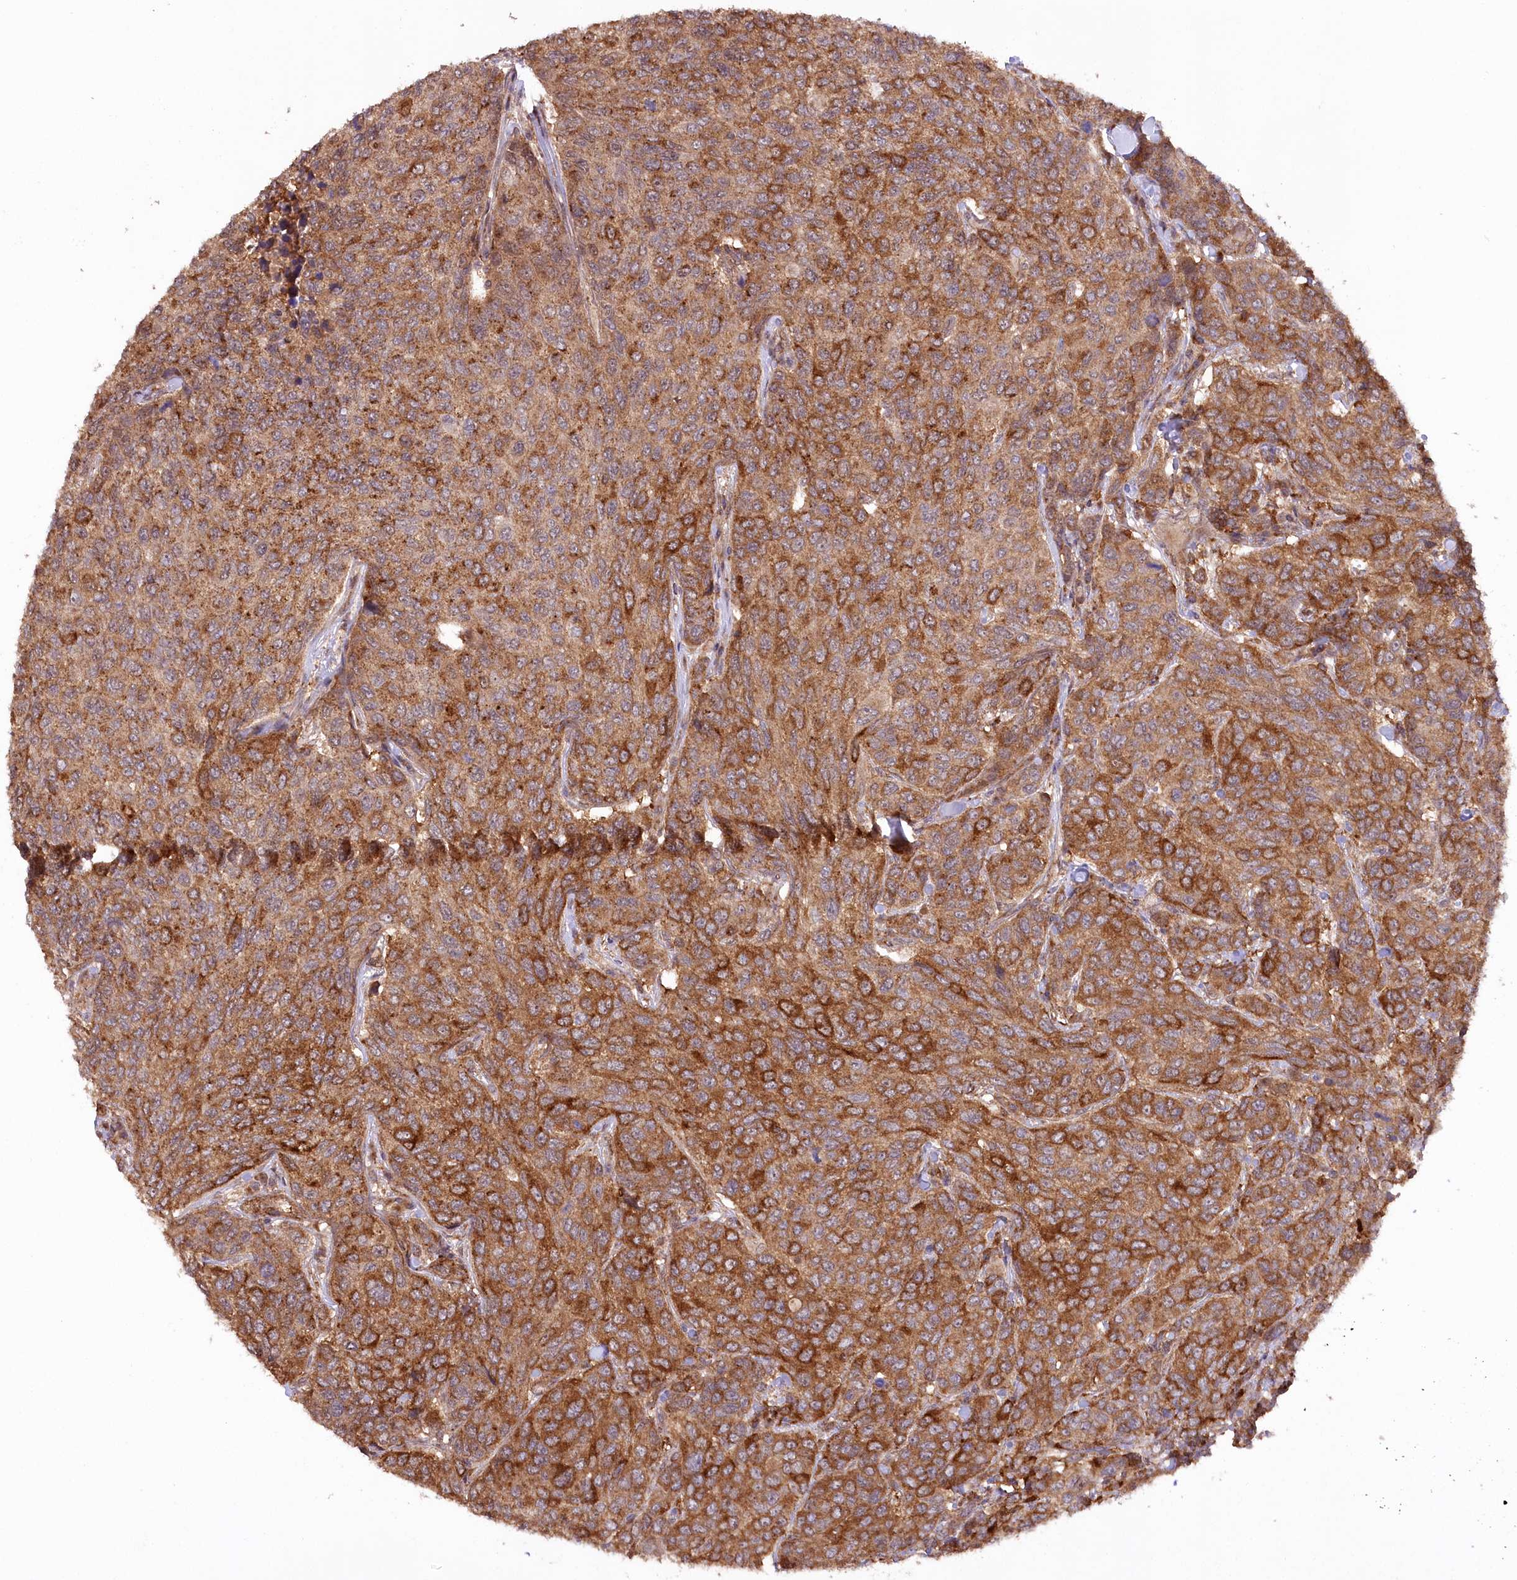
{"staining": {"intensity": "strong", "quantity": ">75%", "location": "cytoplasmic/membranous"}, "tissue": "breast cancer", "cell_type": "Tumor cells", "image_type": "cancer", "snomed": [{"axis": "morphology", "description": "Duct carcinoma"}, {"axis": "topography", "description": "Breast"}], "caption": "Brown immunohistochemical staining in human breast intraductal carcinoma shows strong cytoplasmic/membranous expression in approximately >75% of tumor cells.", "gene": "CCDC91", "patient": {"sex": "female", "age": 55}}